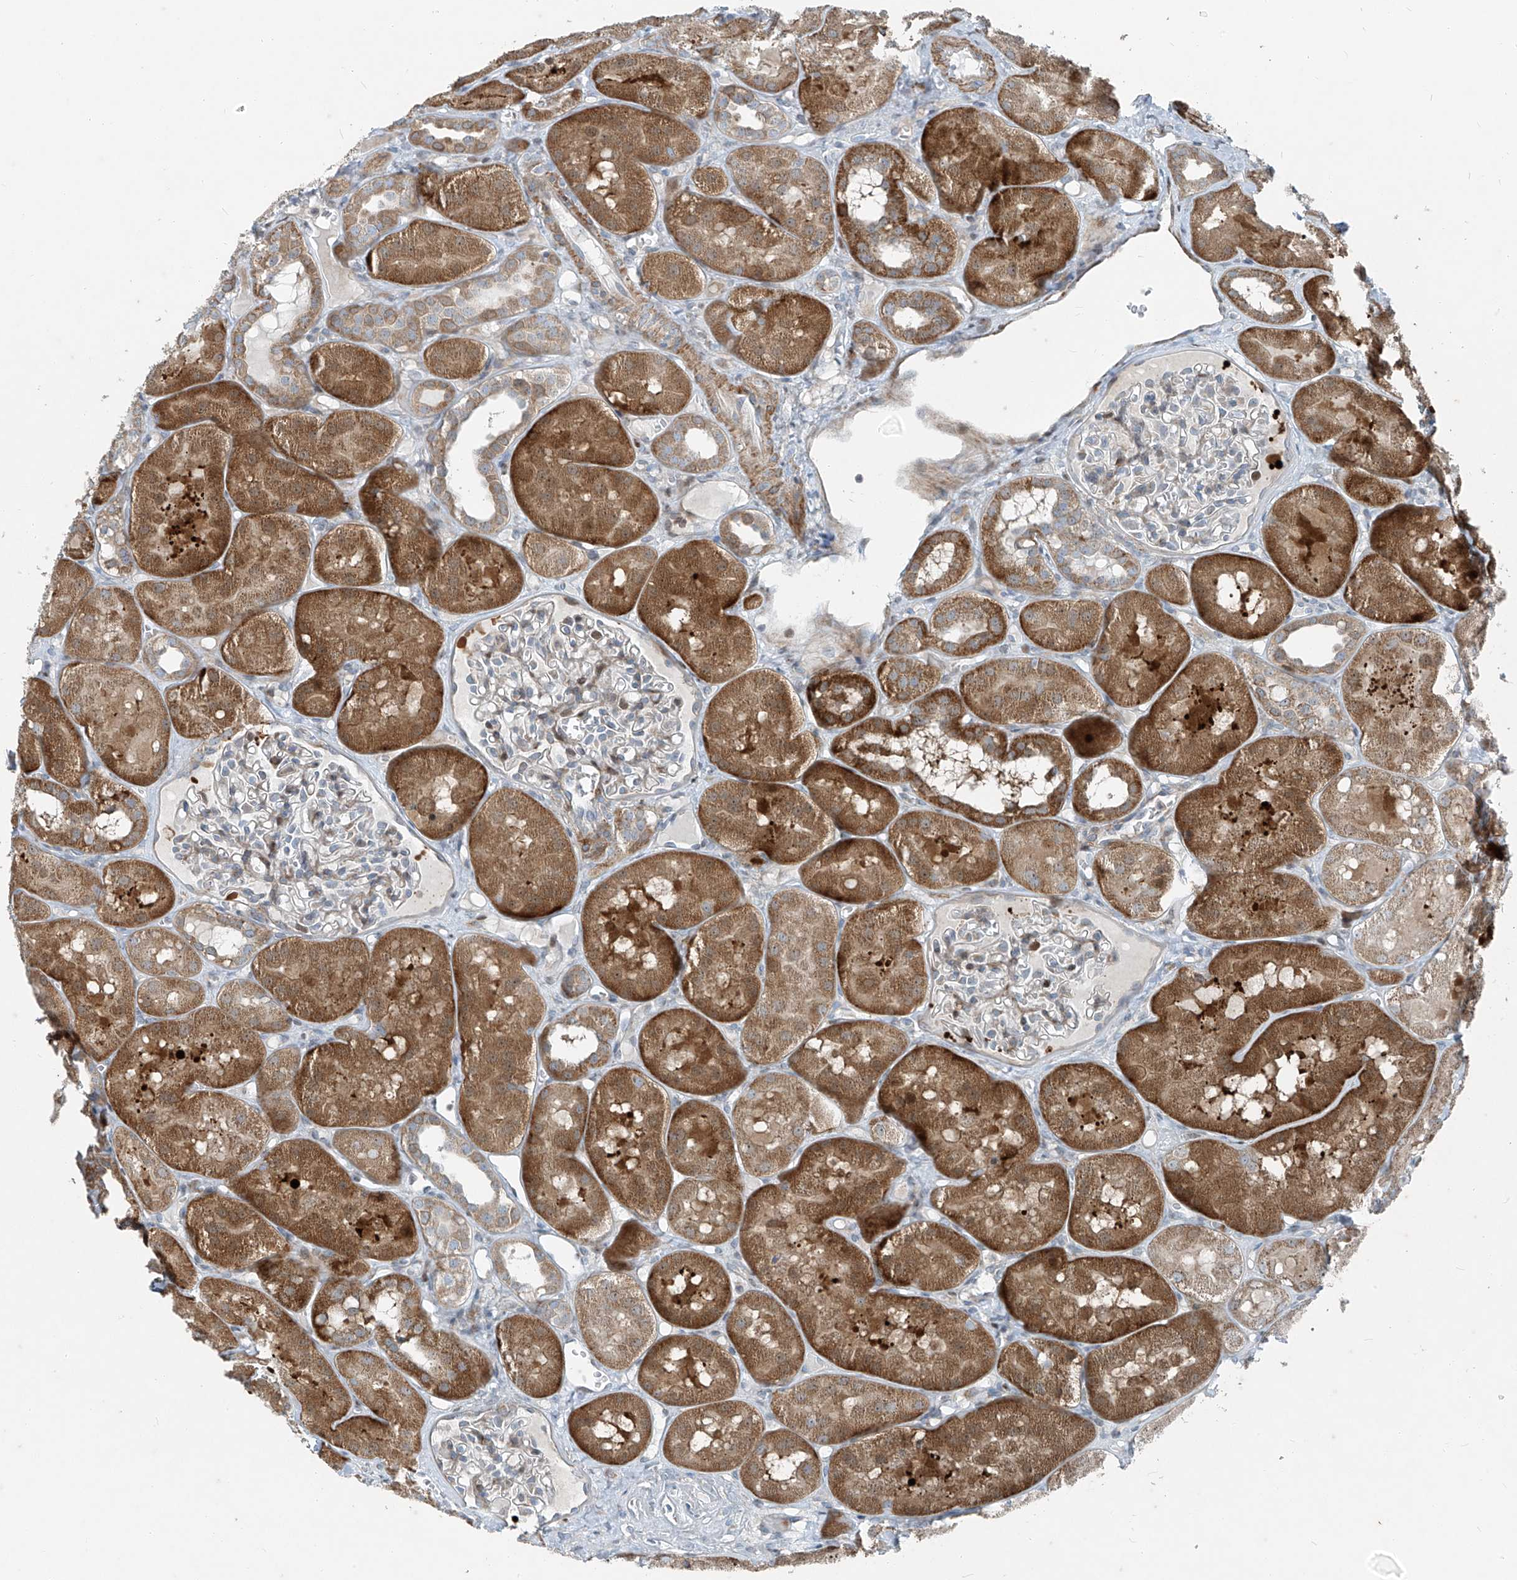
{"staining": {"intensity": "moderate", "quantity": "<25%", "location": "nuclear"}, "tissue": "kidney", "cell_type": "Cells in glomeruli", "image_type": "normal", "snomed": [{"axis": "morphology", "description": "Normal tissue, NOS"}, {"axis": "topography", "description": "Kidney"}], "caption": "This image reveals immunohistochemistry (IHC) staining of unremarkable human kidney, with low moderate nuclear staining in about <25% of cells in glomeruli.", "gene": "PPCS", "patient": {"sex": "male", "age": 16}}